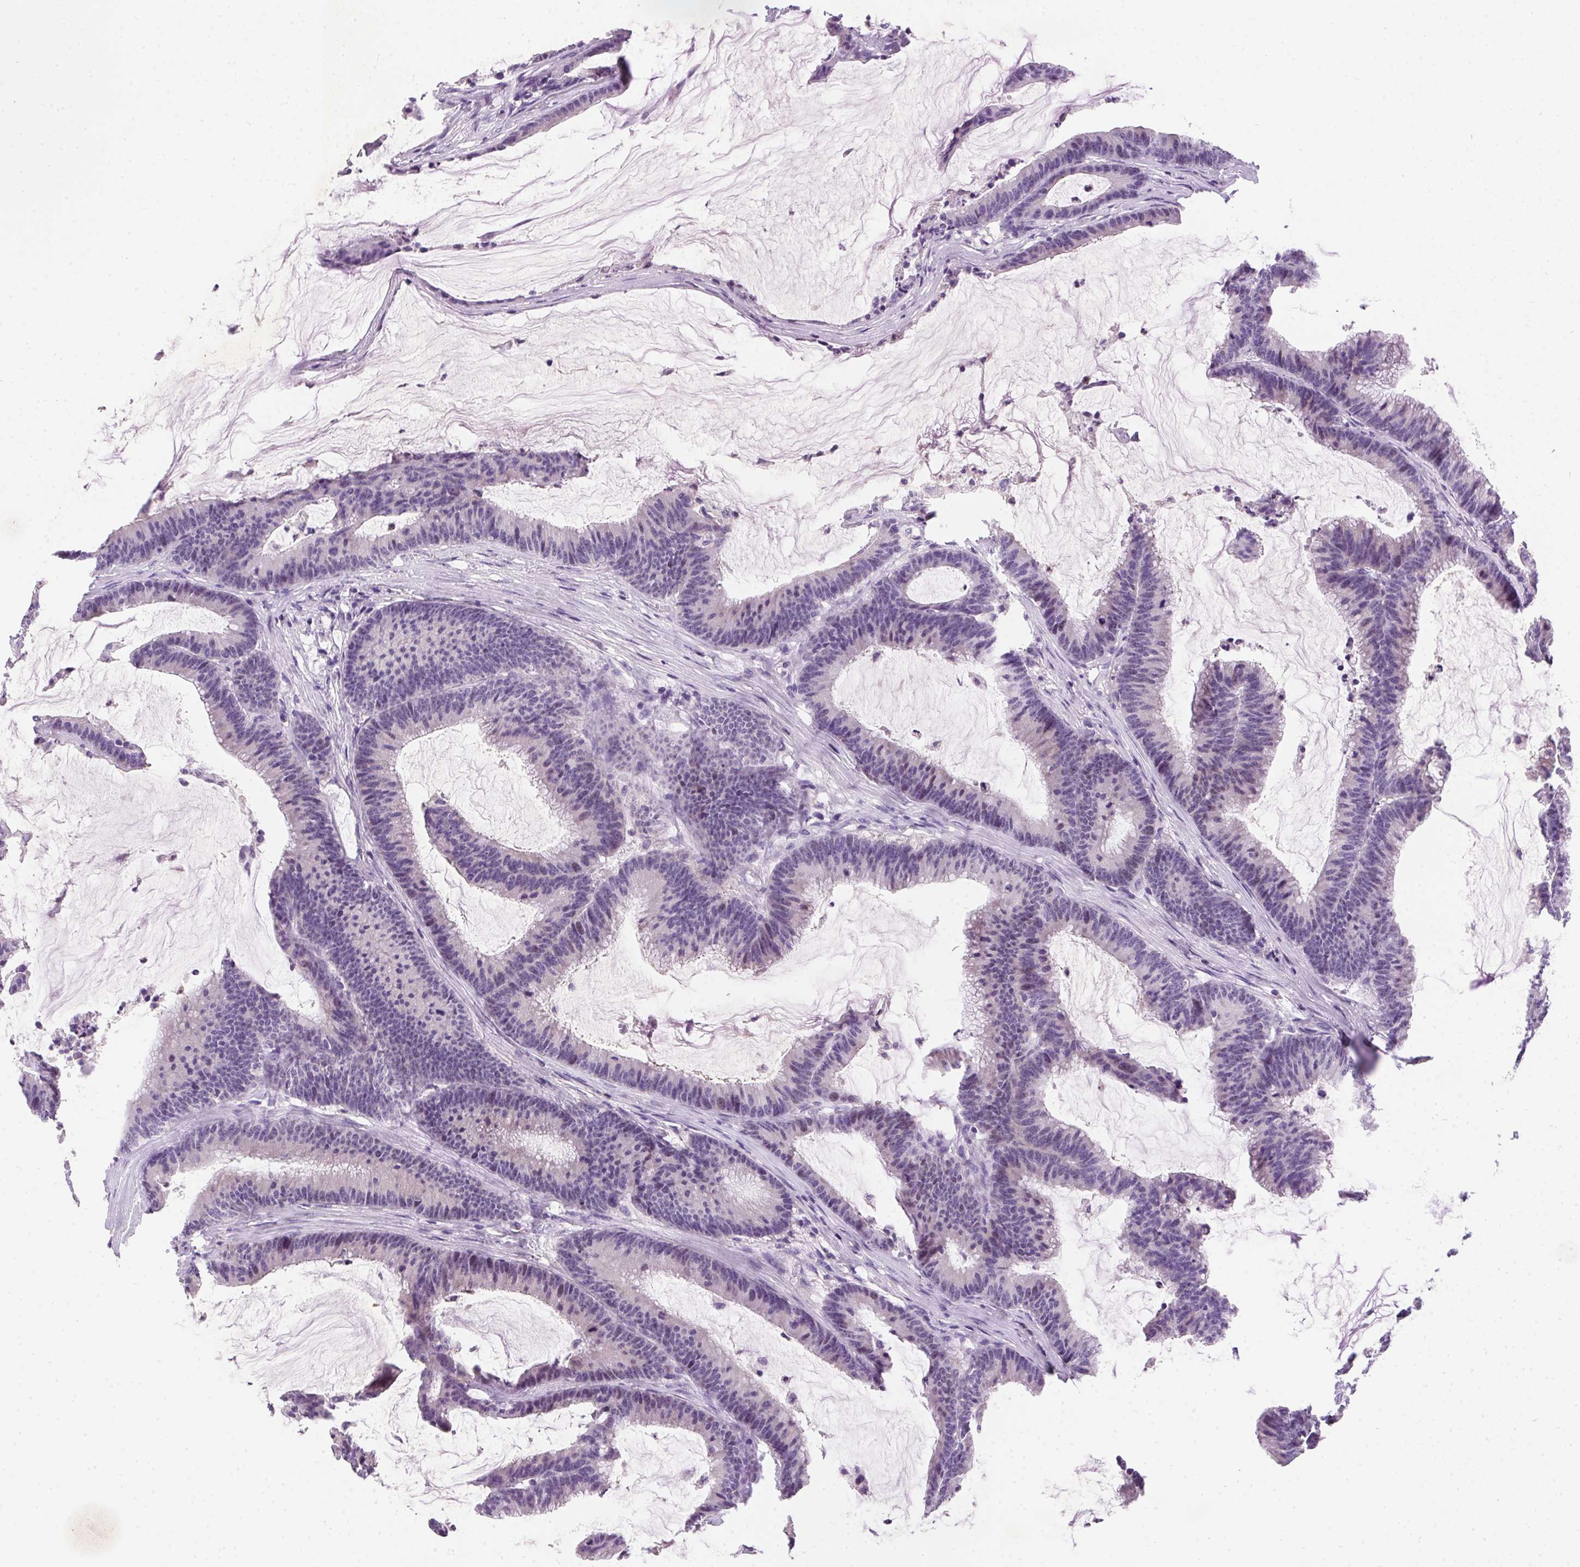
{"staining": {"intensity": "weak", "quantity": "<25%", "location": "nuclear"}, "tissue": "colorectal cancer", "cell_type": "Tumor cells", "image_type": "cancer", "snomed": [{"axis": "morphology", "description": "Adenocarcinoma, NOS"}, {"axis": "topography", "description": "Colon"}], "caption": "The IHC image has no significant staining in tumor cells of colorectal cancer (adenocarcinoma) tissue.", "gene": "SSTR4", "patient": {"sex": "female", "age": 78}}